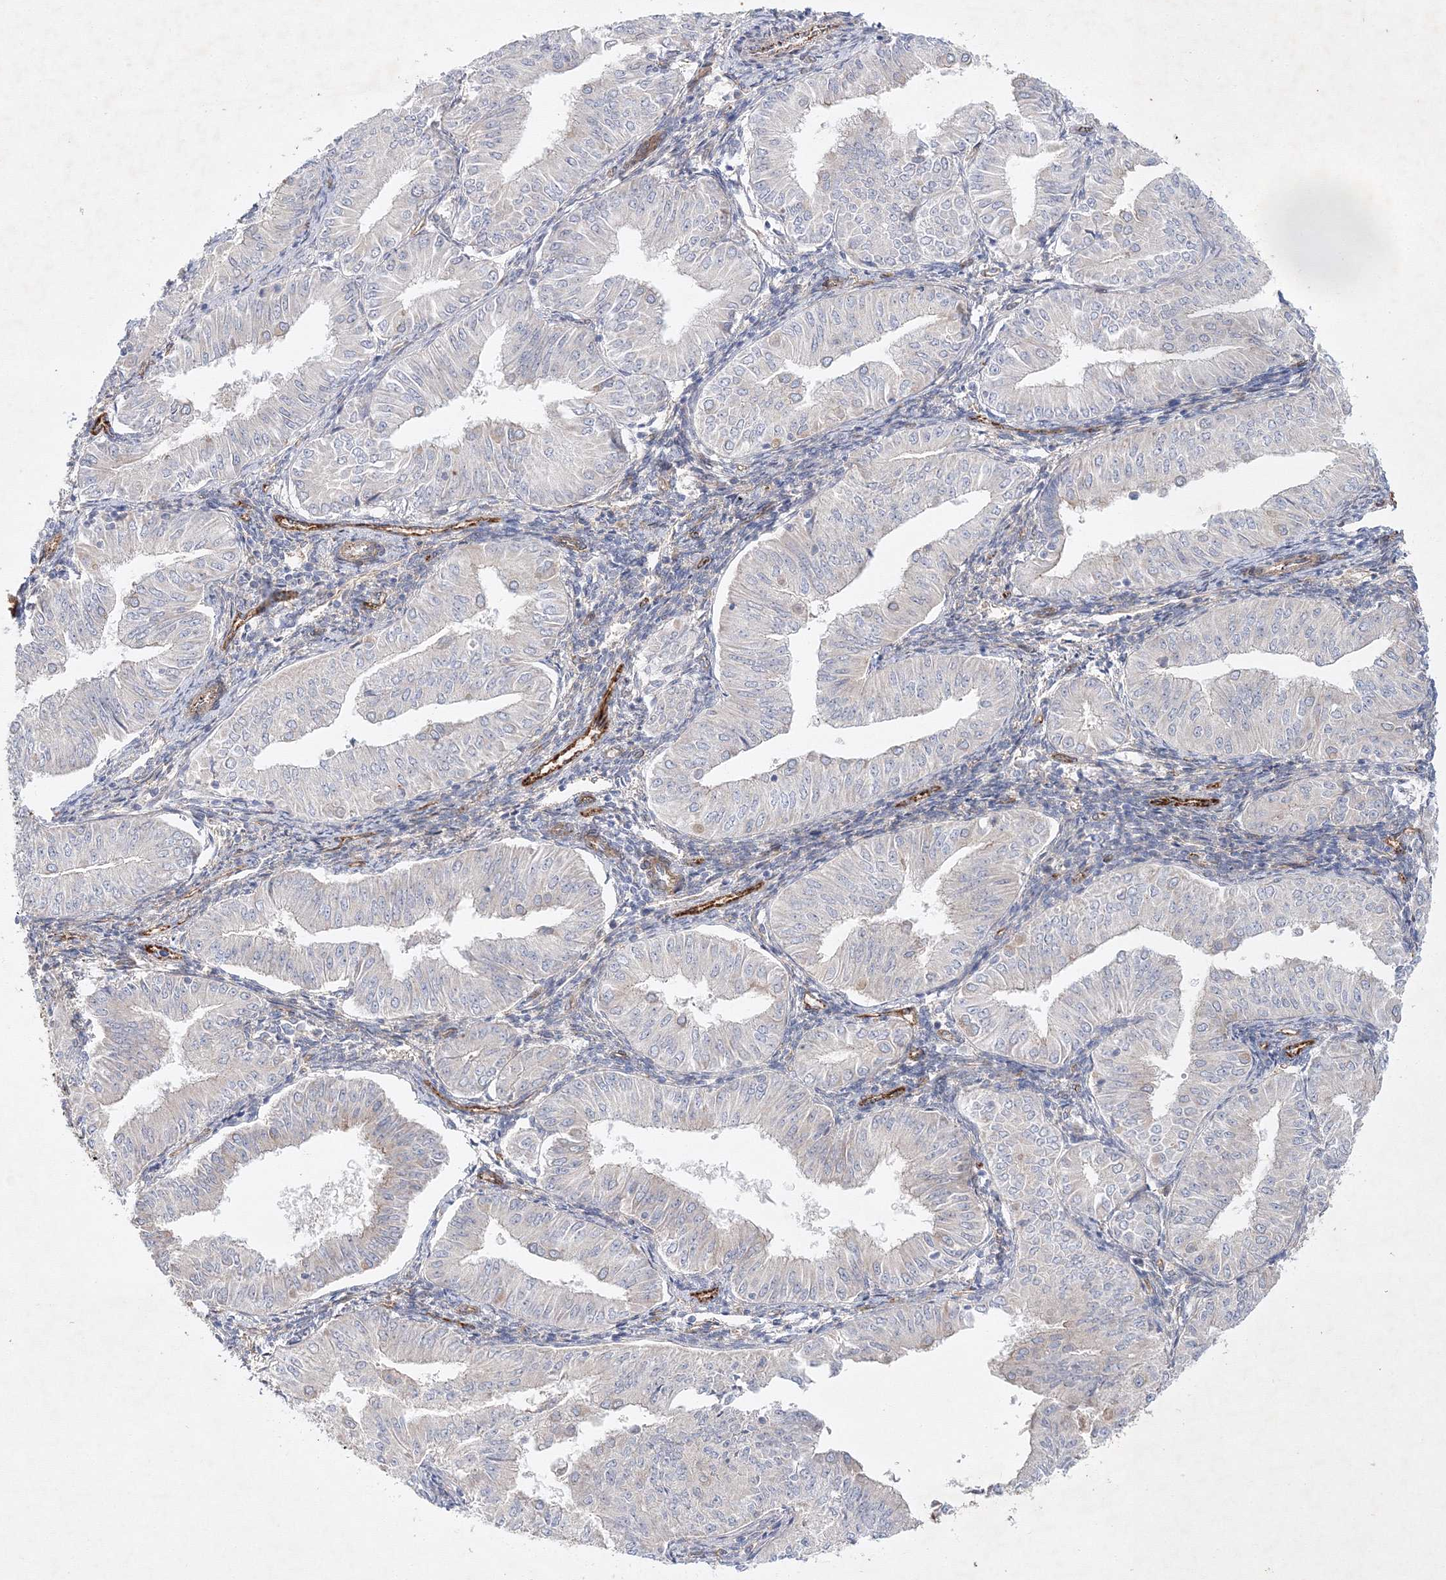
{"staining": {"intensity": "negative", "quantity": "none", "location": "none"}, "tissue": "endometrial cancer", "cell_type": "Tumor cells", "image_type": "cancer", "snomed": [{"axis": "morphology", "description": "Normal tissue, NOS"}, {"axis": "morphology", "description": "Adenocarcinoma, NOS"}, {"axis": "topography", "description": "Endometrium"}], "caption": "IHC photomicrograph of adenocarcinoma (endometrial) stained for a protein (brown), which reveals no staining in tumor cells.", "gene": "ZFYVE16", "patient": {"sex": "female", "age": 53}}